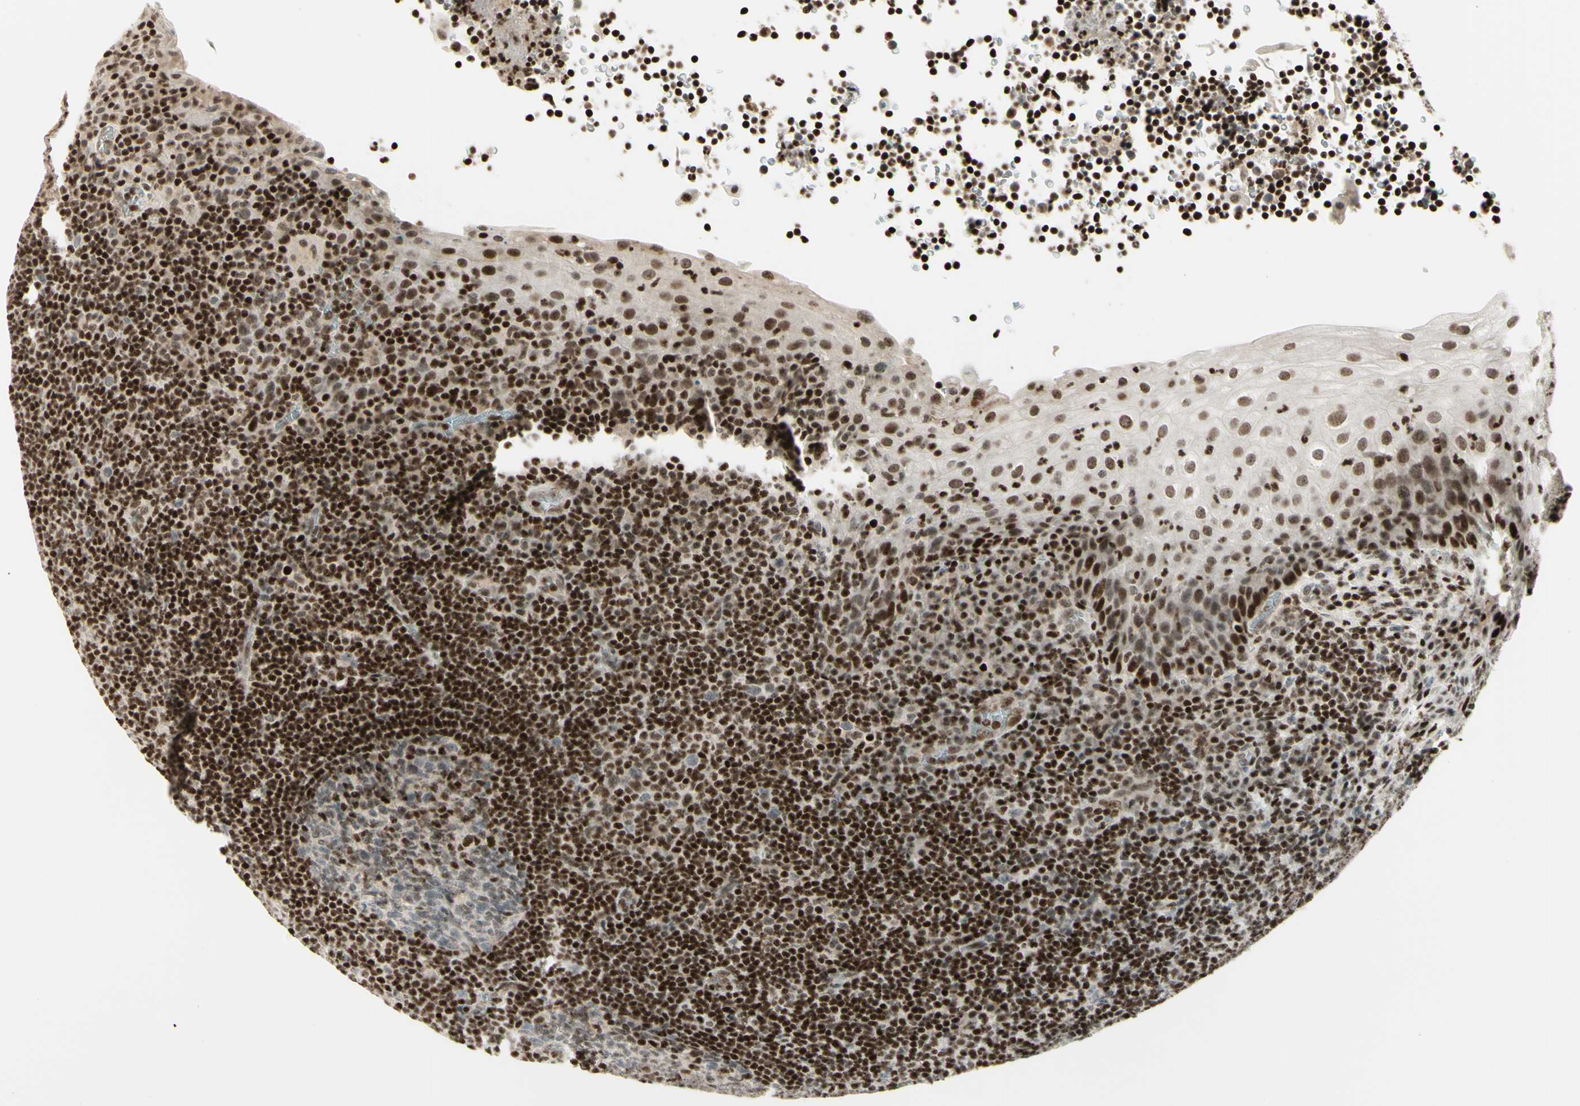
{"staining": {"intensity": "strong", "quantity": "<25%", "location": "nuclear"}, "tissue": "tonsil", "cell_type": "Germinal center cells", "image_type": "normal", "snomed": [{"axis": "morphology", "description": "Normal tissue, NOS"}, {"axis": "topography", "description": "Tonsil"}], "caption": "A brown stain labels strong nuclear positivity of a protein in germinal center cells of benign human tonsil.", "gene": "CDKL5", "patient": {"sex": "male", "age": 37}}